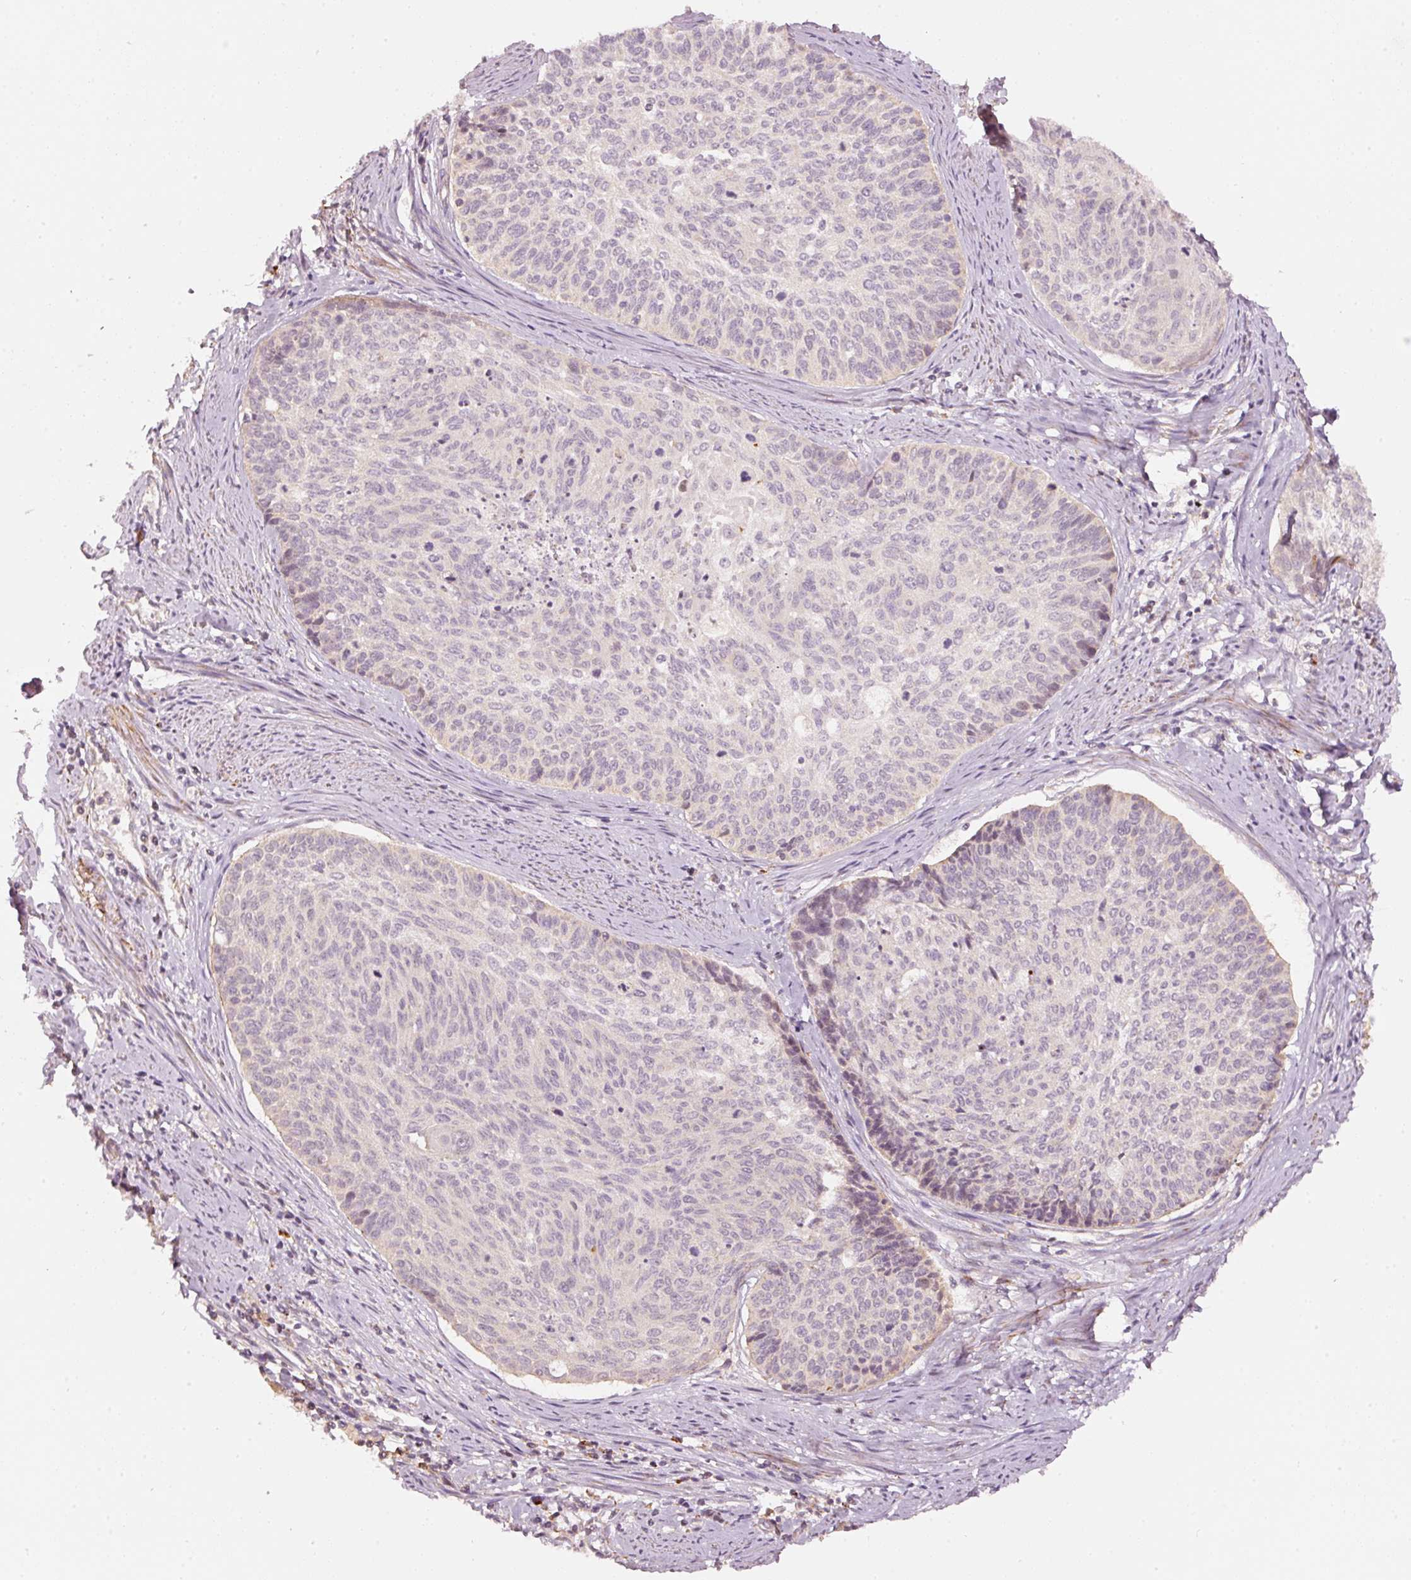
{"staining": {"intensity": "negative", "quantity": "none", "location": "none"}, "tissue": "cervical cancer", "cell_type": "Tumor cells", "image_type": "cancer", "snomed": [{"axis": "morphology", "description": "Squamous cell carcinoma, NOS"}, {"axis": "topography", "description": "Cervix"}], "caption": "This is a micrograph of immunohistochemistry (IHC) staining of cervical squamous cell carcinoma, which shows no positivity in tumor cells. (Brightfield microscopy of DAB (3,3'-diaminobenzidine) immunohistochemistry at high magnification).", "gene": "ARHGAP22", "patient": {"sex": "female", "age": 55}}